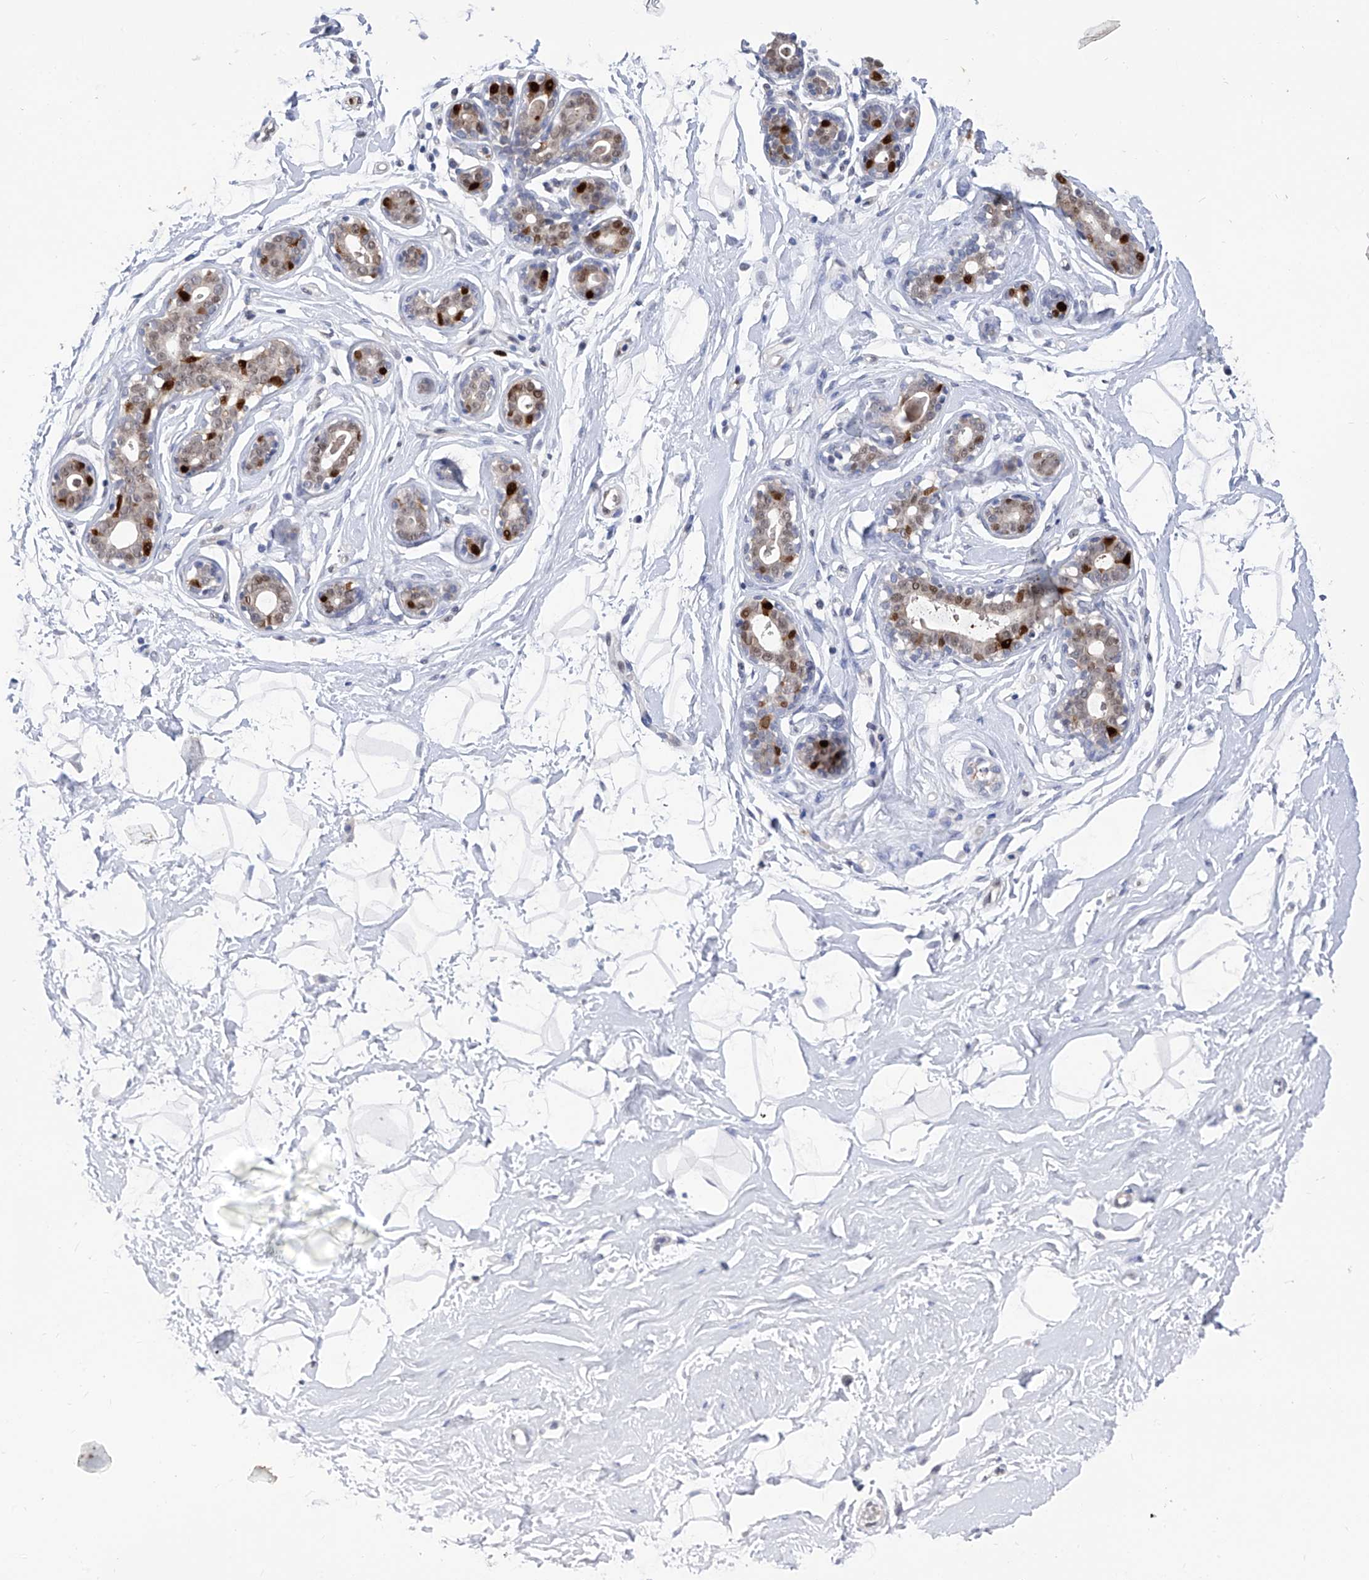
{"staining": {"intensity": "negative", "quantity": "none", "location": "none"}, "tissue": "breast", "cell_type": "Adipocytes", "image_type": "normal", "snomed": [{"axis": "morphology", "description": "Normal tissue, NOS"}, {"axis": "morphology", "description": "Adenoma, NOS"}, {"axis": "topography", "description": "Breast"}], "caption": "The photomicrograph shows no staining of adipocytes in benign breast.", "gene": "PHF20", "patient": {"sex": "female", "age": 23}}